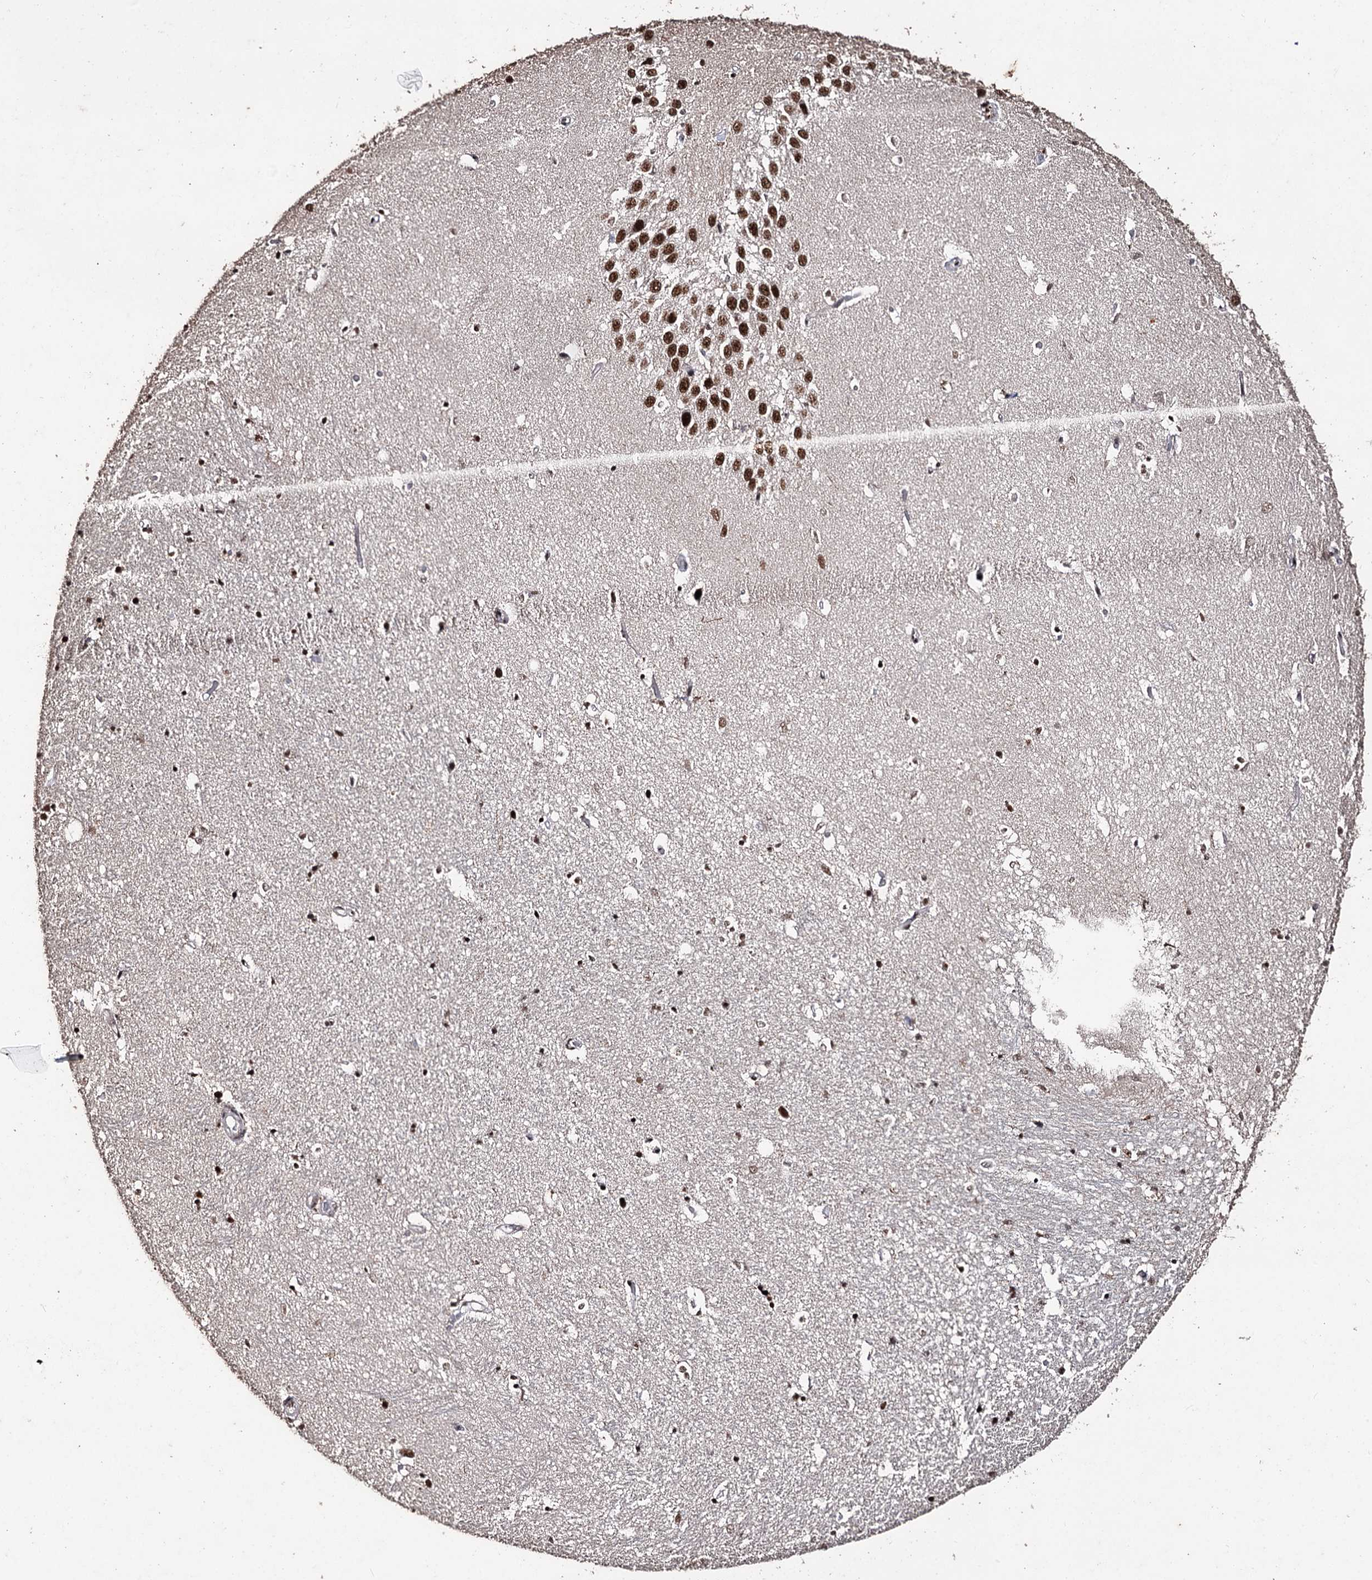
{"staining": {"intensity": "strong", "quantity": "25%-75%", "location": "nuclear"}, "tissue": "hippocampus", "cell_type": "Glial cells", "image_type": "normal", "snomed": [{"axis": "morphology", "description": "Normal tissue, NOS"}, {"axis": "topography", "description": "Hippocampus"}], "caption": "Immunohistochemical staining of unremarkable human hippocampus exhibits high levels of strong nuclear staining in about 25%-75% of glial cells.", "gene": "U2SURP", "patient": {"sex": "female", "age": 64}}